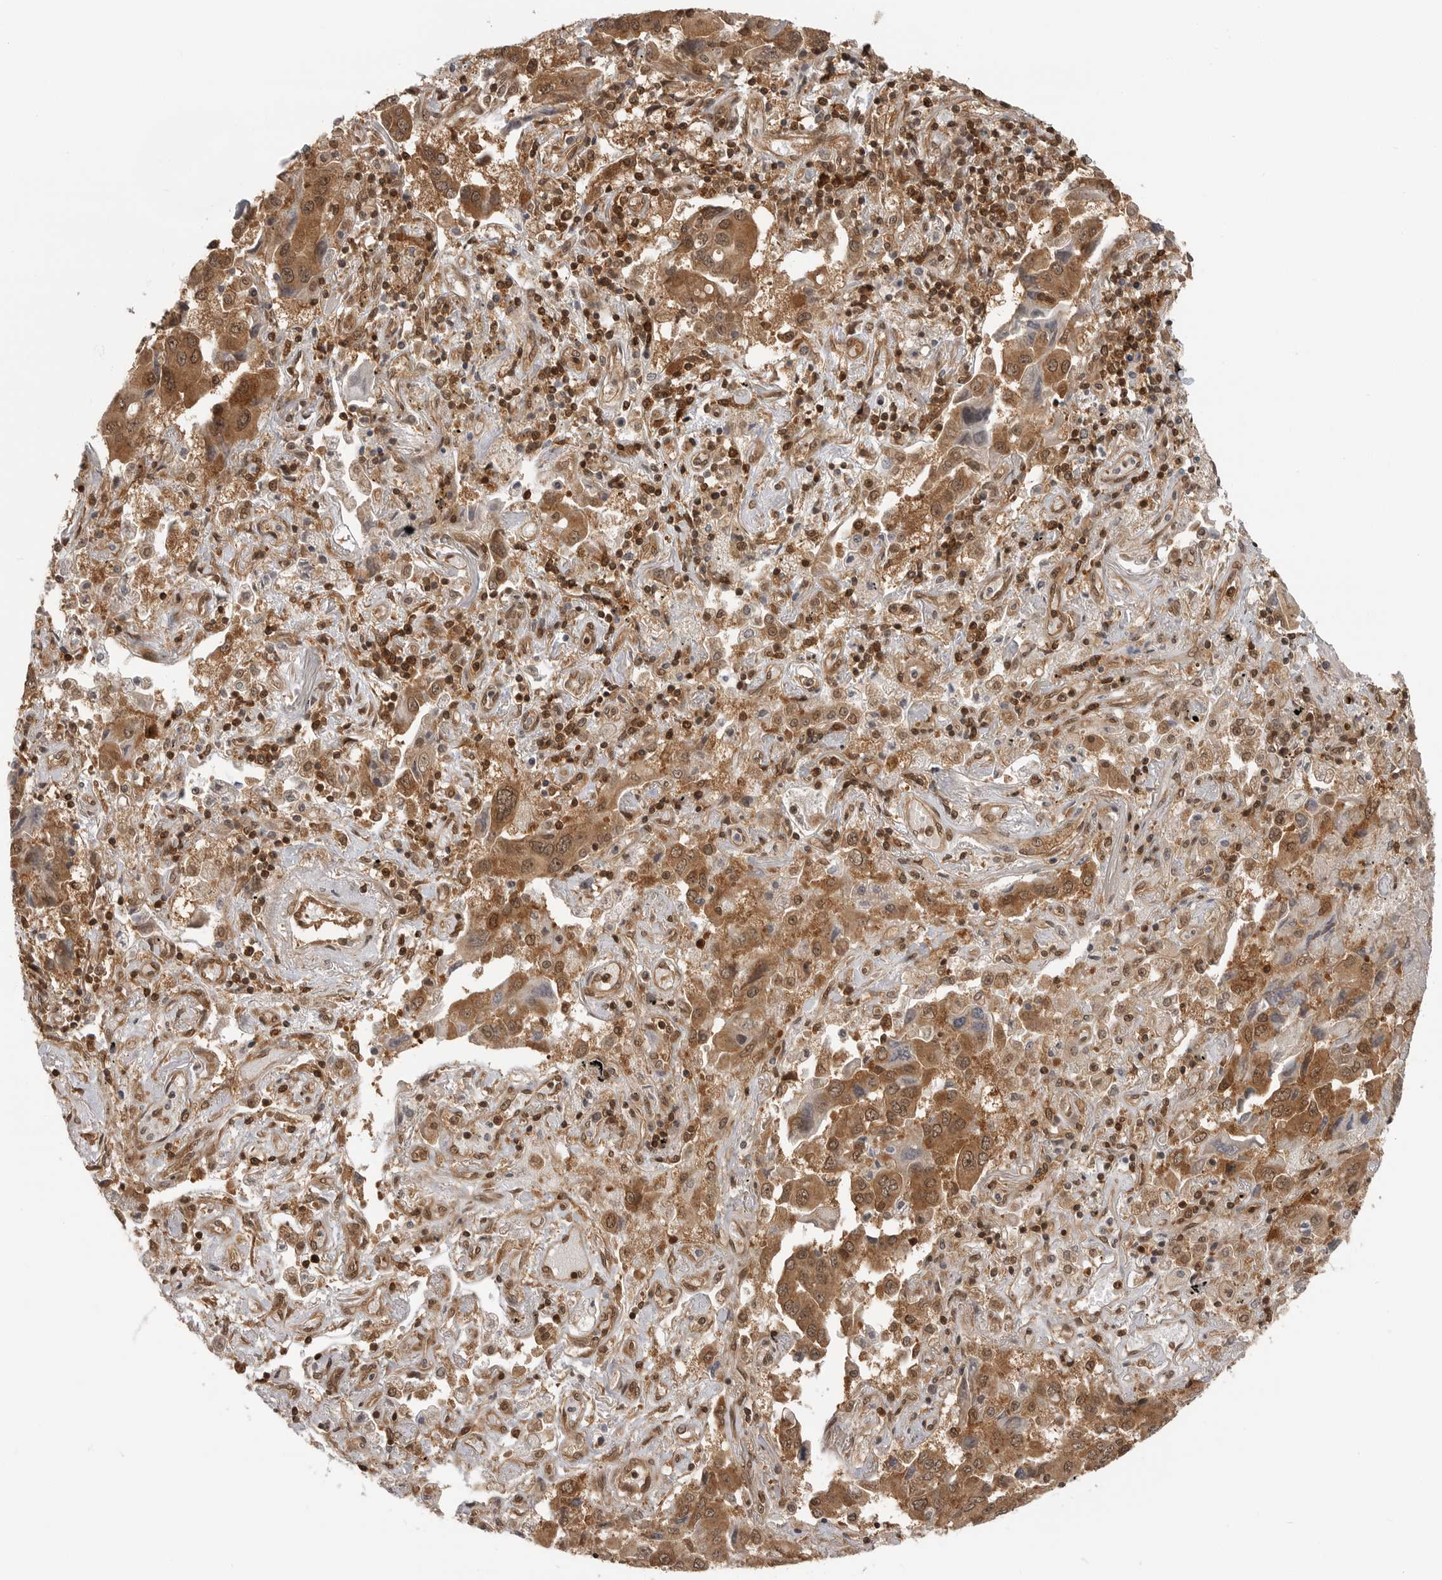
{"staining": {"intensity": "moderate", "quantity": ">75%", "location": "cytoplasmic/membranous,nuclear"}, "tissue": "lung cancer", "cell_type": "Tumor cells", "image_type": "cancer", "snomed": [{"axis": "morphology", "description": "Adenocarcinoma, NOS"}, {"axis": "topography", "description": "Lung"}], "caption": "About >75% of tumor cells in adenocarcinoma (lung) demonstrate moderate cytoplasmic/membranous and nuclear protein staining as visualized by brown immunohistochemical staining.", "gene": "SZRD1", "patient": {"sex": "female", "age": 65}}